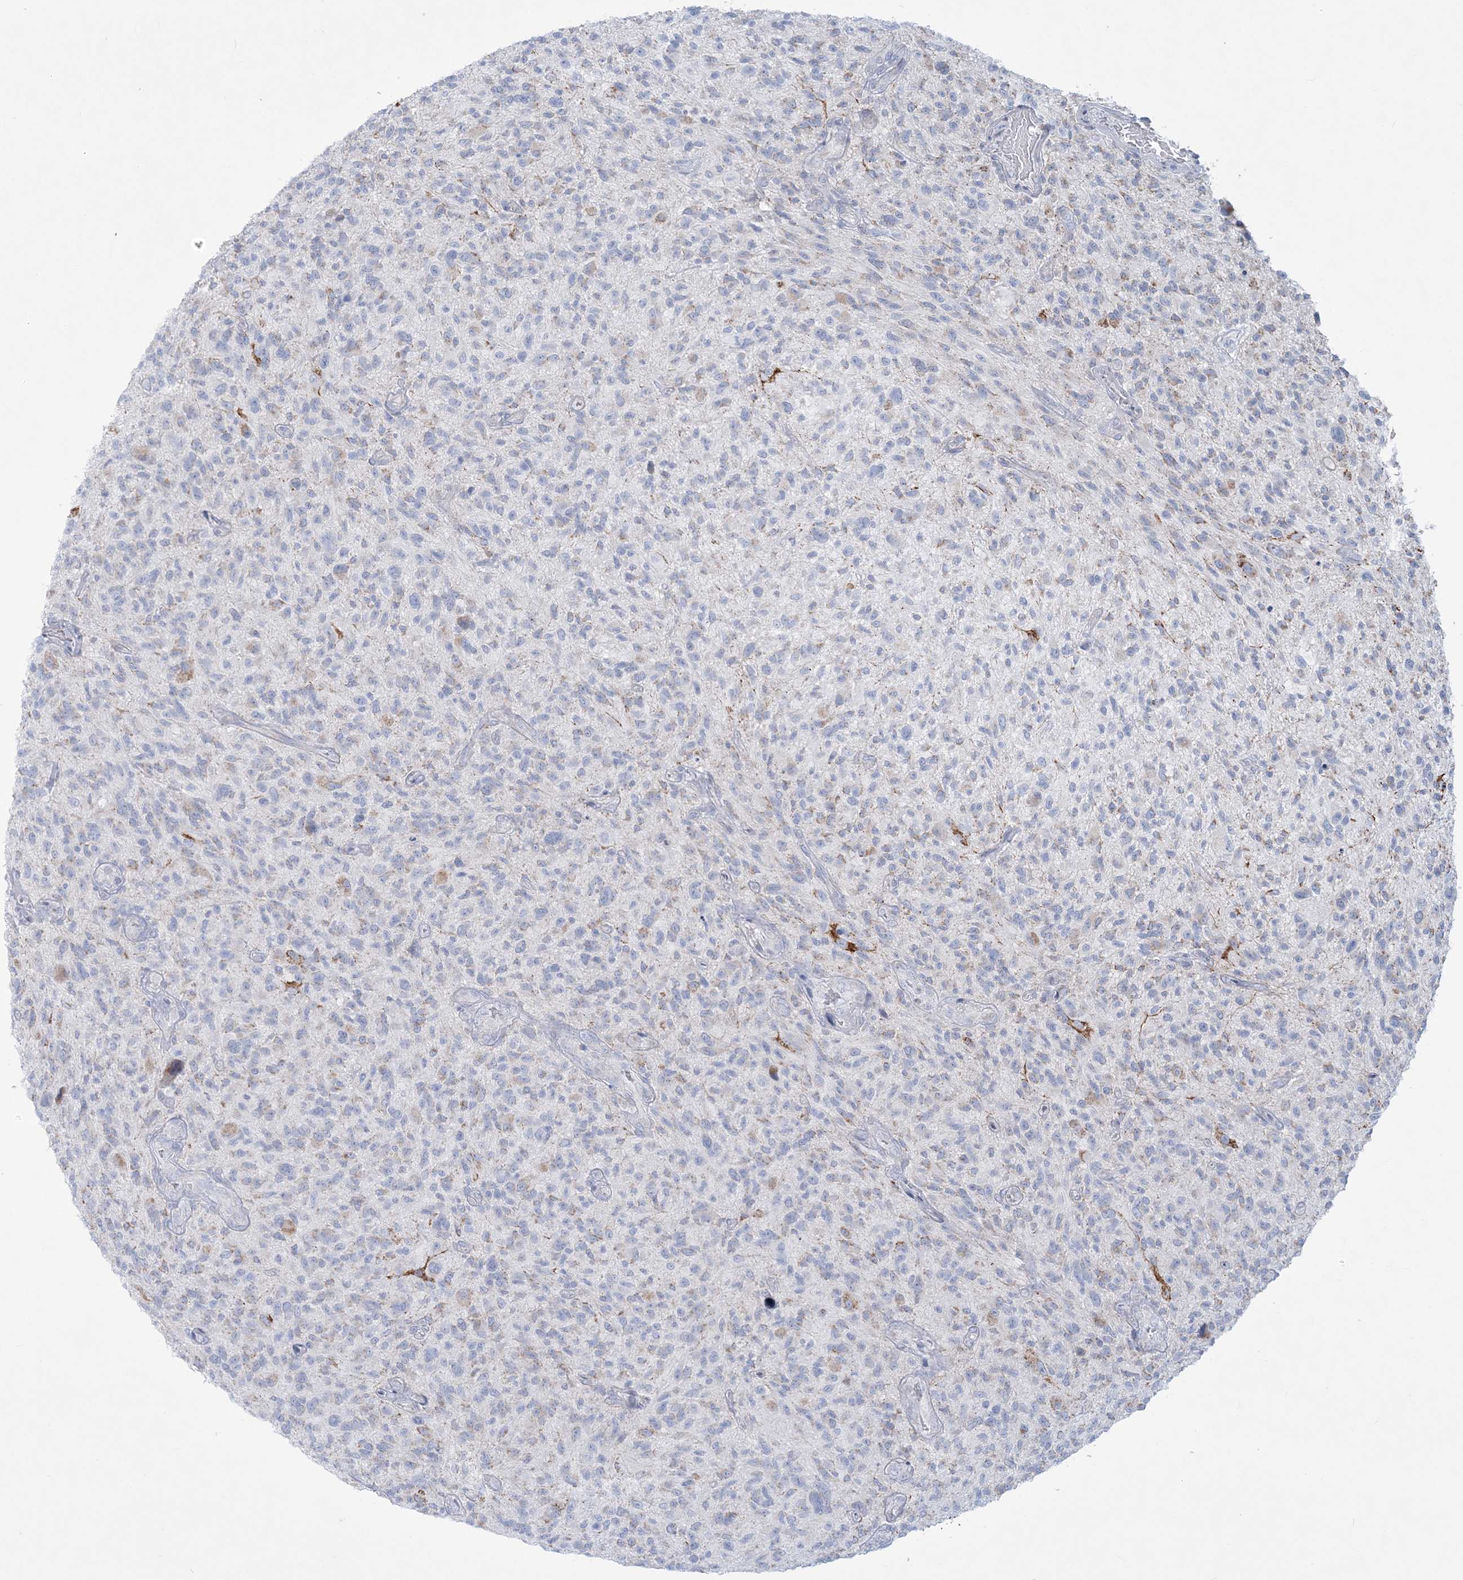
{"staining": {"intensity": "negative", "quantity": "none", "location": "none"}, "tissue": "glioma", "cell_type": "Tumor cells", "image_type": "cancer", "snomed": [{"axis": "morphology", "description": "Glioma, malignant, High grade"}, {"axis": "topography", "description": "Brain"}], "caption": "This is an IHC histopathology image of high-grade glioma (malignant). There is no positivity in tumor cells.", "gene": "TBC1D7", "patient": {"sex": "male", "age": 47}}